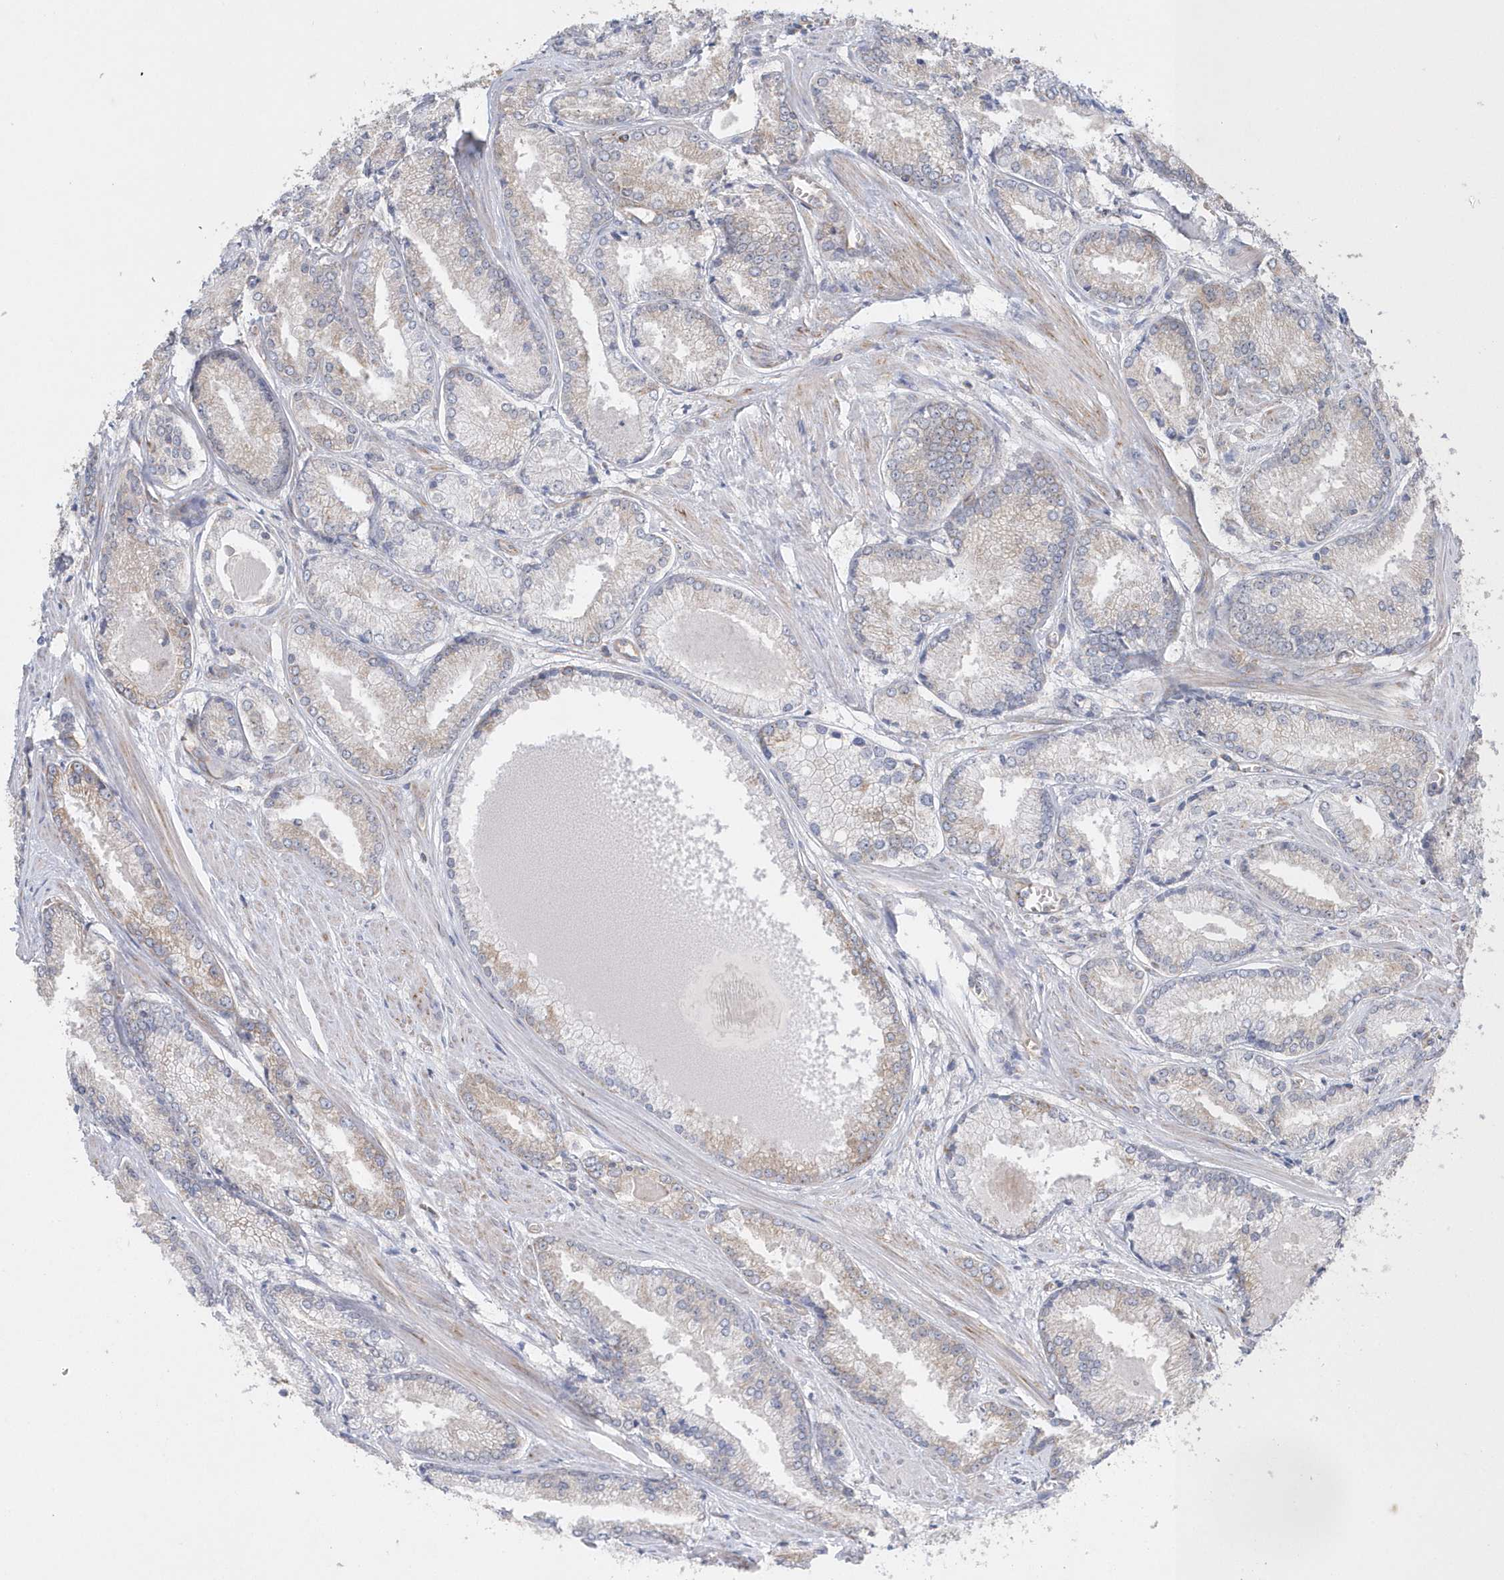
{"staining": {"intensity": "weak", "quantity": "<25%", "location": "cytoplasmic/membranous"}, "tissue": "prostate cancer", "cell_type": "Tumor cells", "image_type": "cancer", "snomed": [{"axis": "morphology", "description": "Adenocarcinoma, Low grade"}, {"axis": "topography", "description": "Prostate"}], "caption": "This is an IHC image of adenocarcinoma (low-grade) (prostate). There is no staining in tumor cells.", "gene": "SPATA5", "patient": {"sex": "male", "age": 54}}